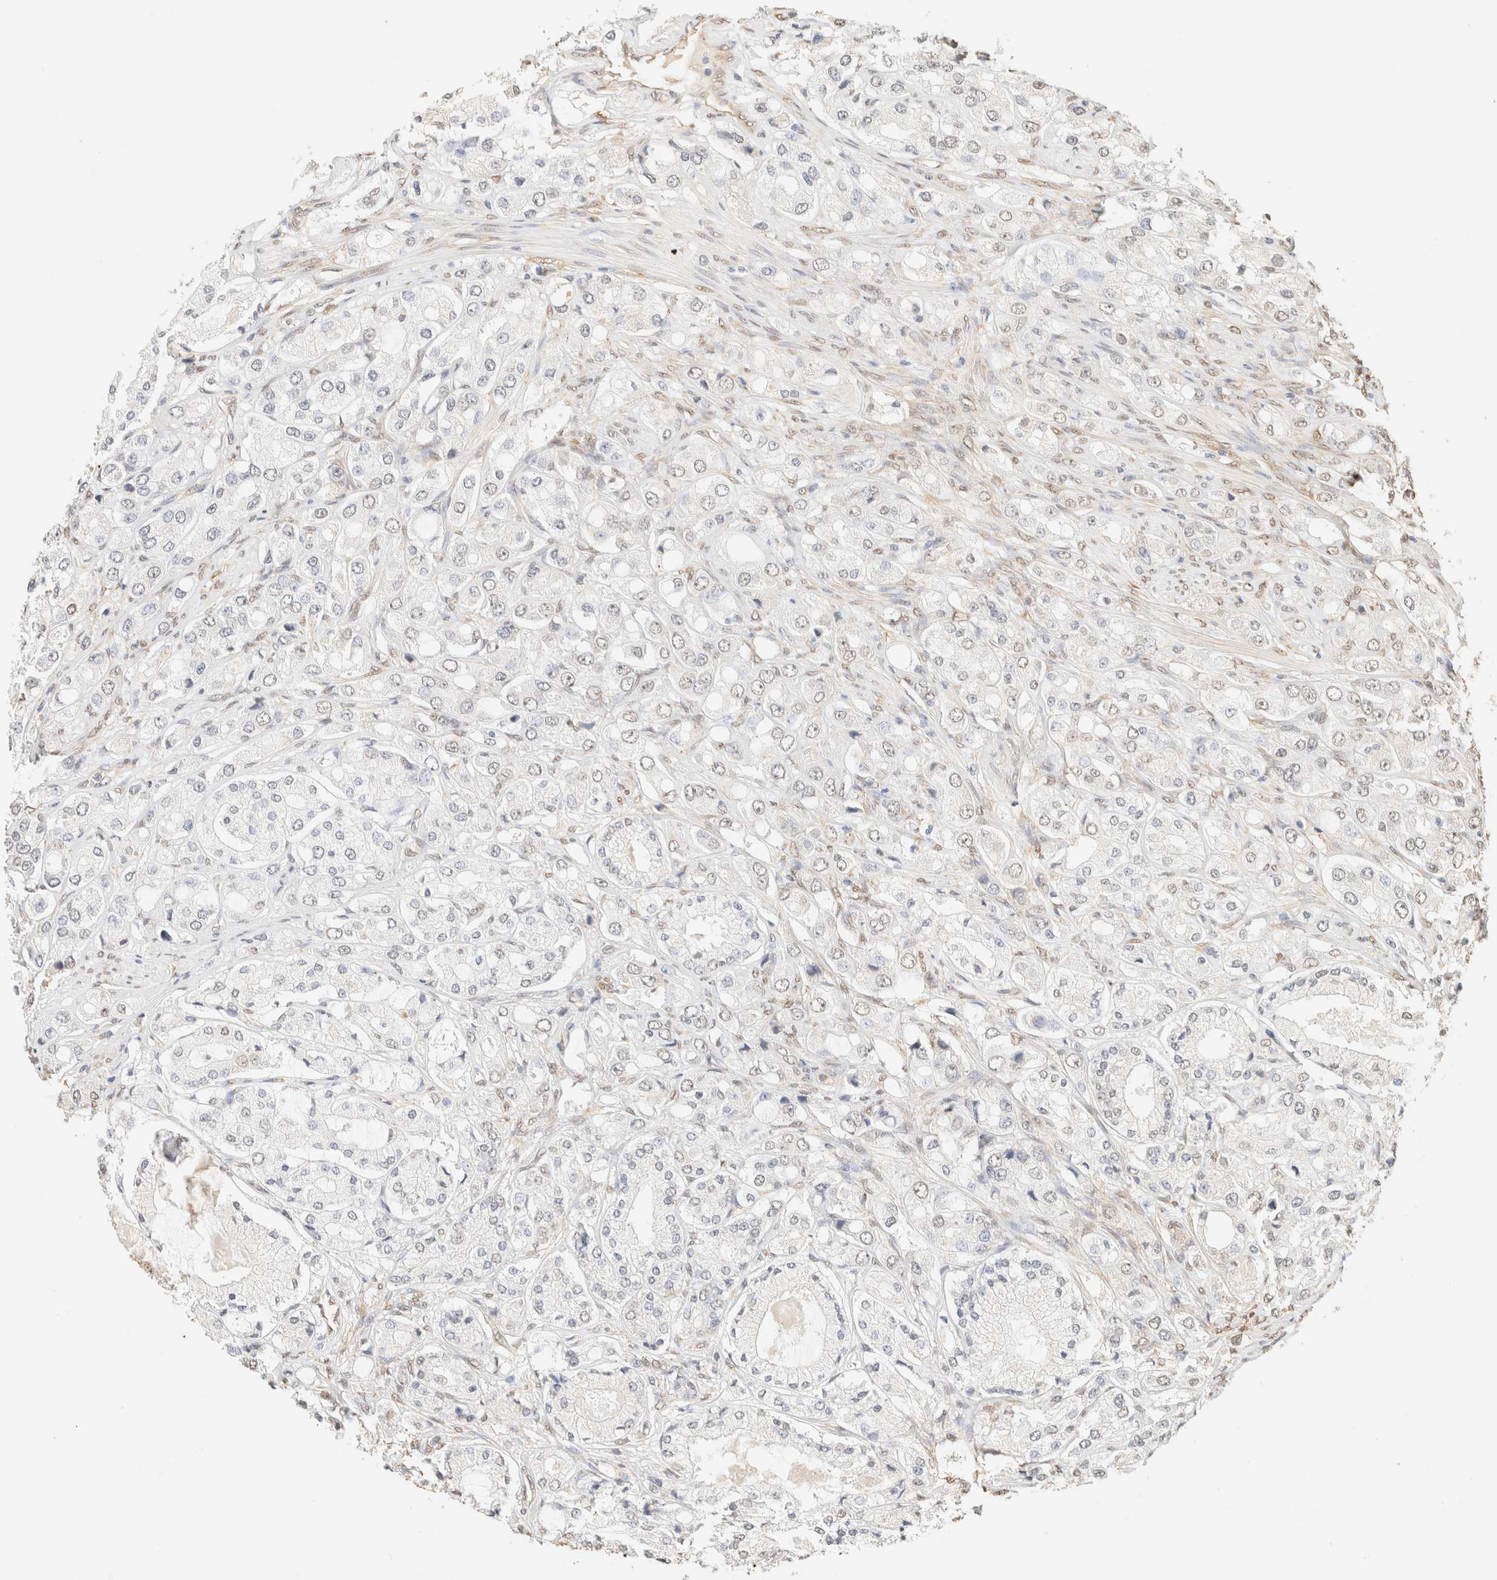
{"staining": {"intensity": "negative", "quantity": "none", "location": "none"}, "tissue": "prostate cancer", "cell_type": "Tumor cells", "image_type": "cancer", "snomed": [{"axis": "morphology", "description": "Adenocarcinoma, High grade"}, {"axis": "topography", "description": "Prostate"}], "caption": "Prostate cancer was stained to show a protein in brown. There is no significant staining in tumor cells.", "gene": "S100A13", "patient": {"sex": "male", "age": 65}}